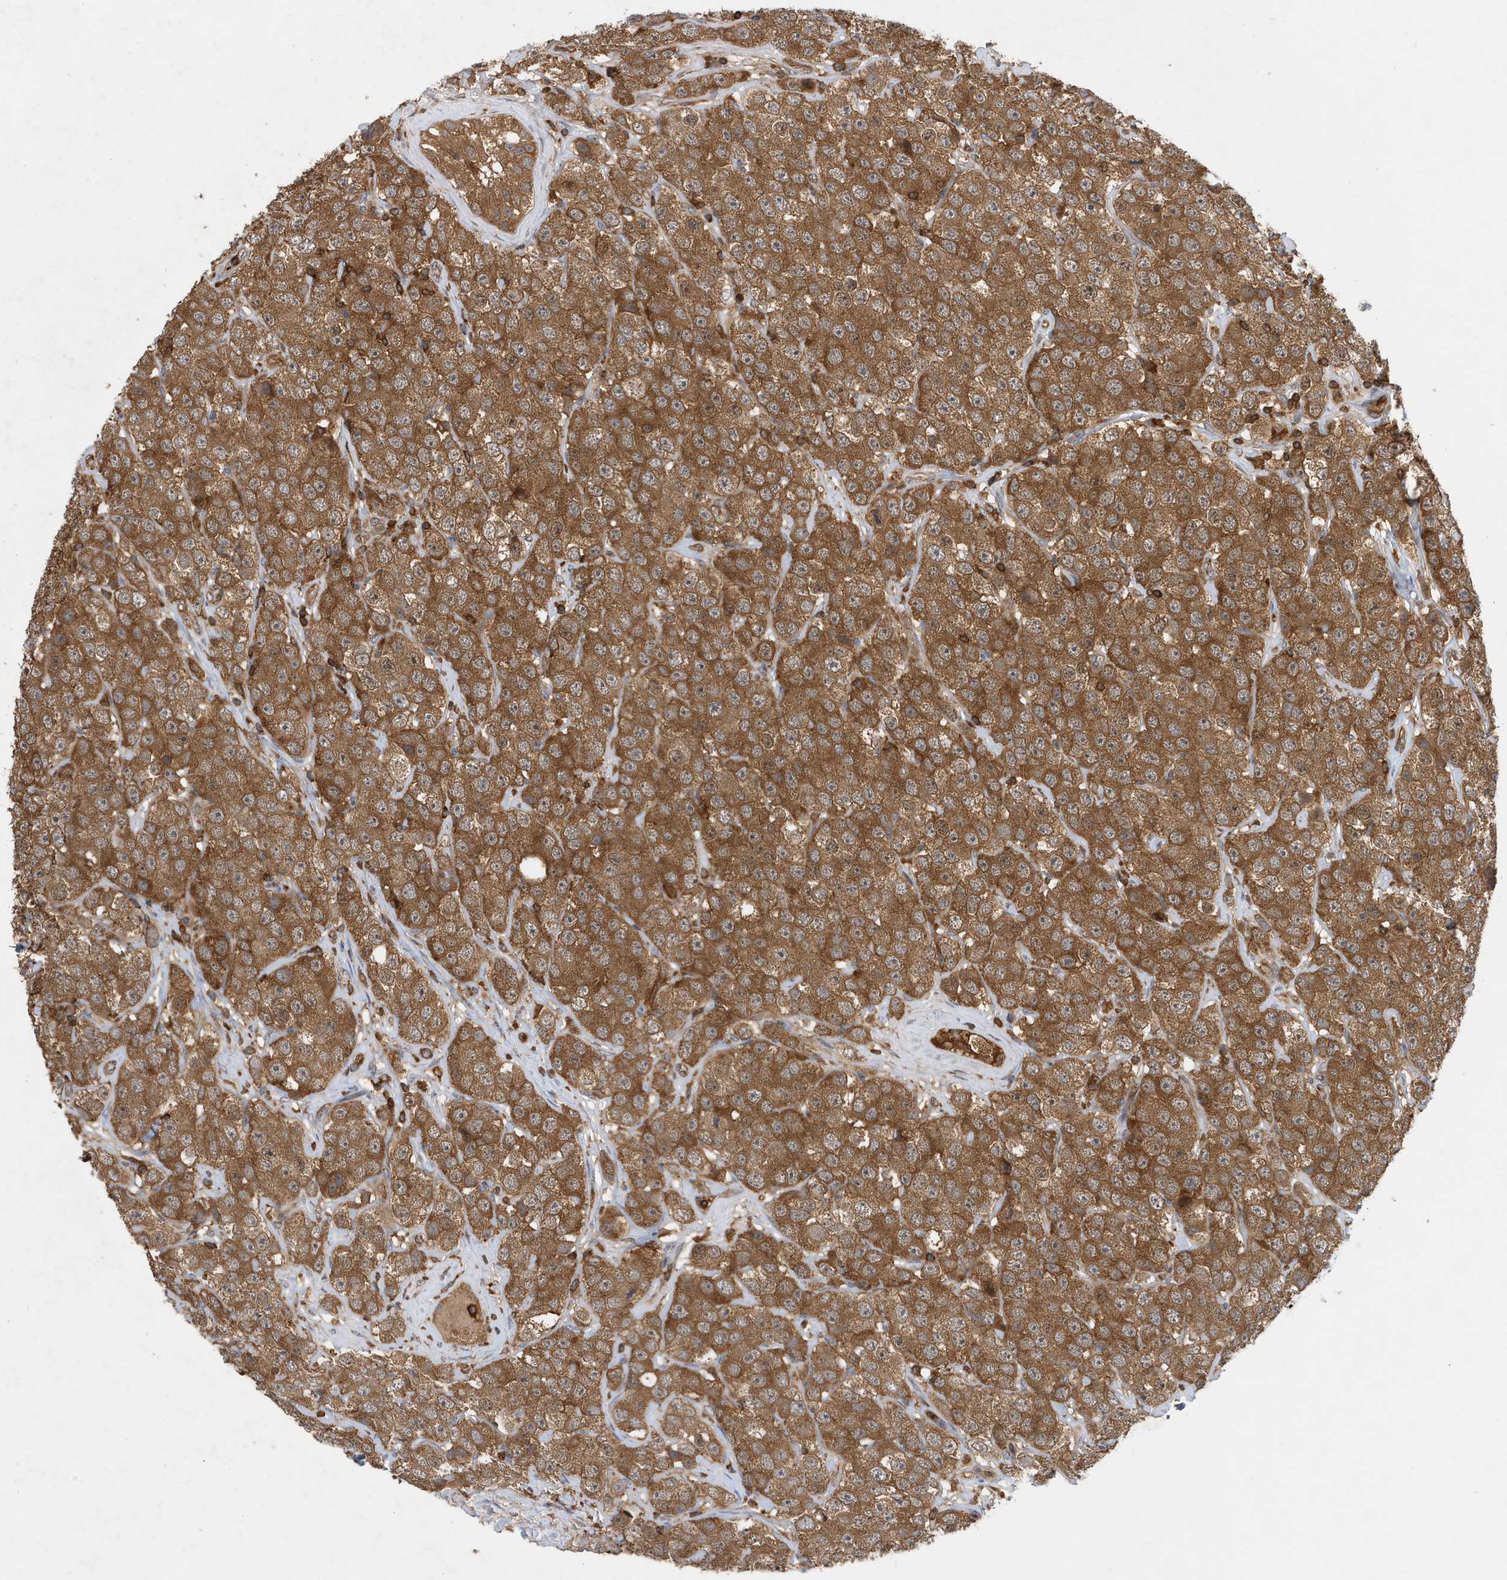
{"staining": {"intensity": "strong", "quantity": ">75%", "location": "cytoplasmic/membranous"}, "tissue": "testis cancer", "cell_type": "Tumor cells", "image_type": "cancer", "snomed": [{"axis": "morphology", "description": "Seminoma, NOS"}, {"axis": "topography", "description": "Testis"}], "caption": "DAB immunohistochemical staining of testis cancer (seminoma) demonstrates strong cytoplasmic/membranous protein staining in about >75% of tumor cells.", "gene": "LAPTM4A", "patient": {"sex": "male", "age": 28}}